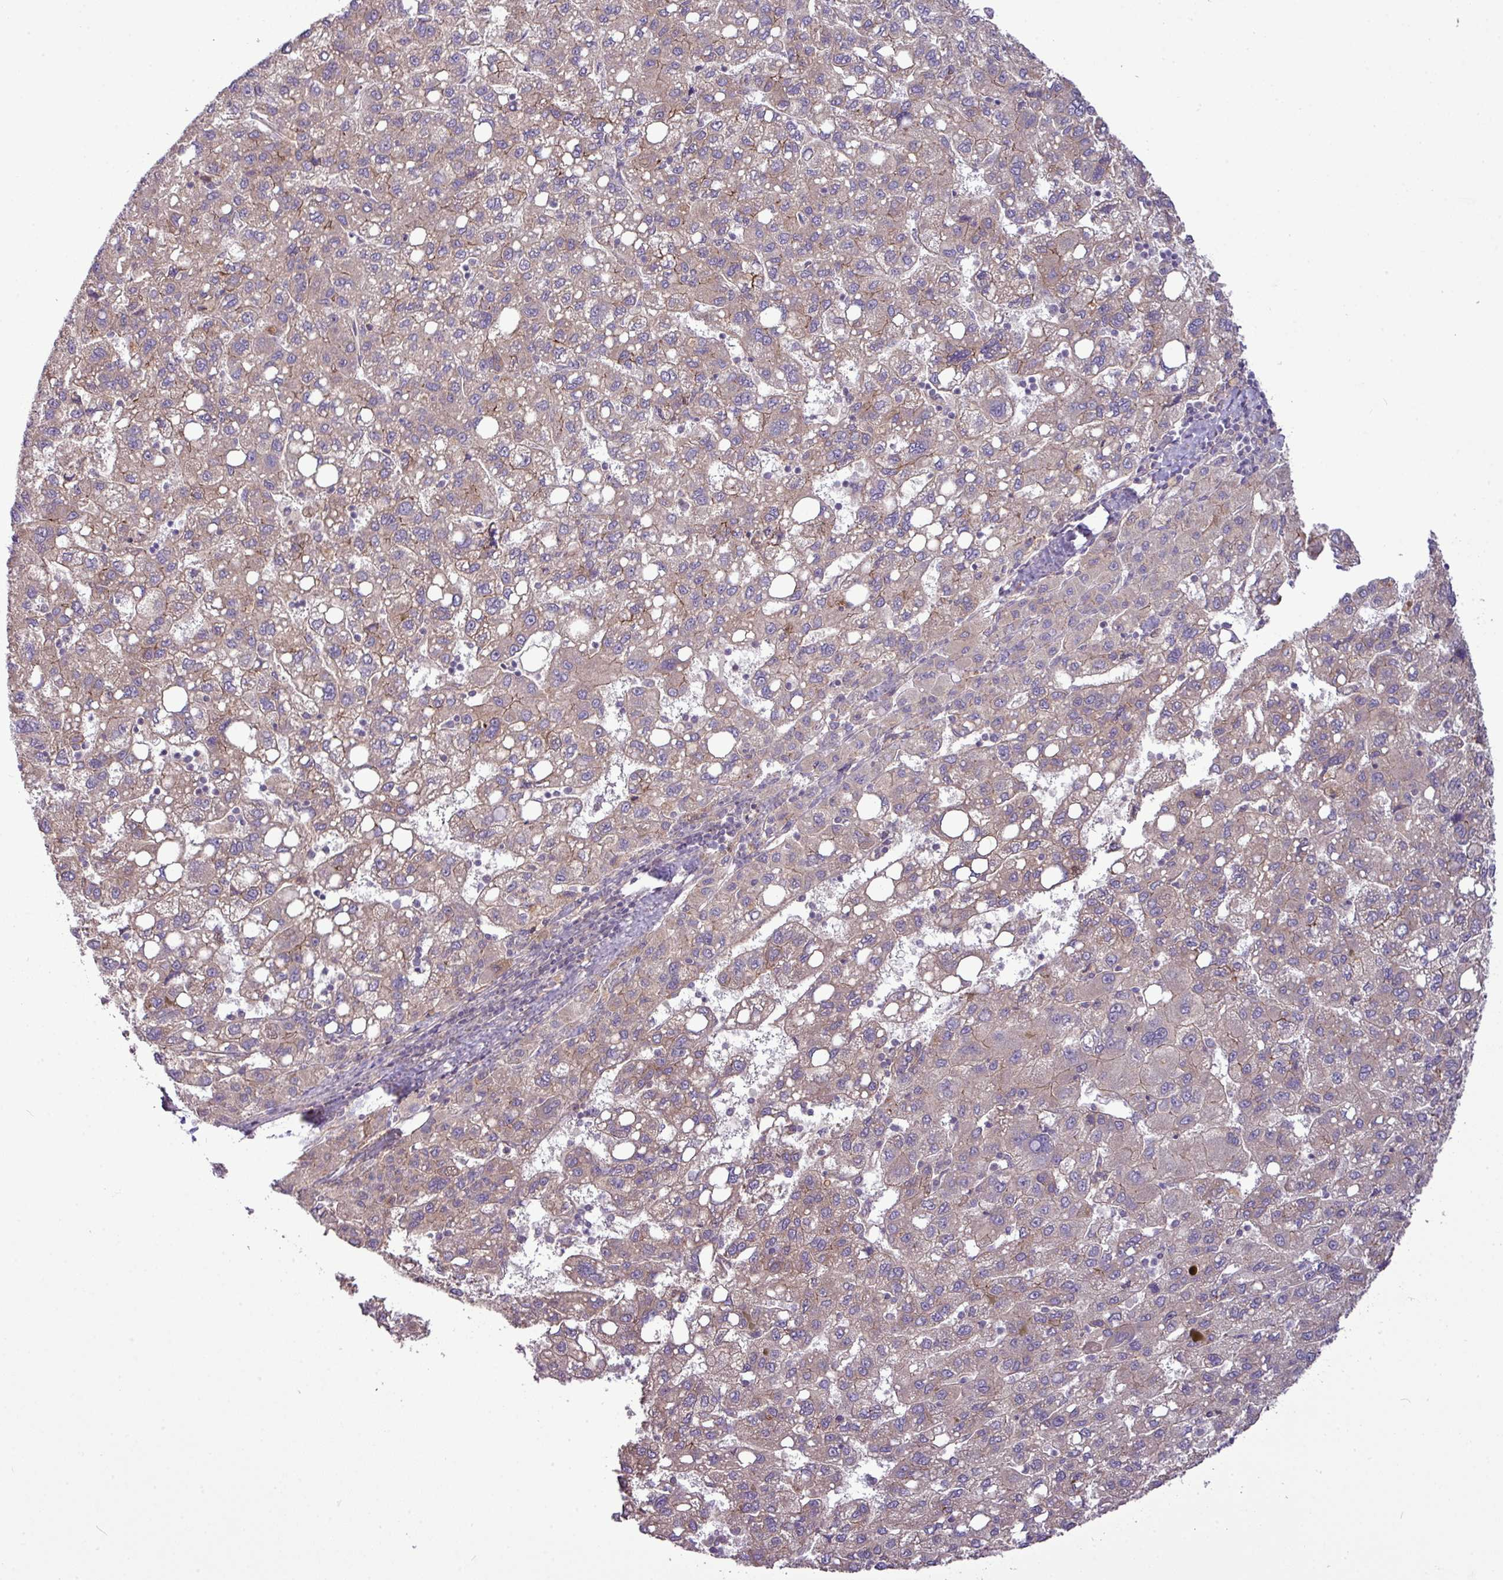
{"staining": {"intensity": "weak", "quantity": "25%-75%", "location": "cytoplasmic/membranous"}, "tissue": "liver cancer", "cell_type": "Tumor cells", "image_type": "cancer", "snomed": [{"axis": "morphology", "description": "Carcinoma, Hepatocellular, NOS"}, {"axis": "topography", "description": "Liver"}], "caption": "Liver cancer (hepatocellular carcinoma) stained with a protein marker demonstrates weak staining in tumor cells.", "gene": "XIAP", "patient": {"sex": "female", "age": 82}}